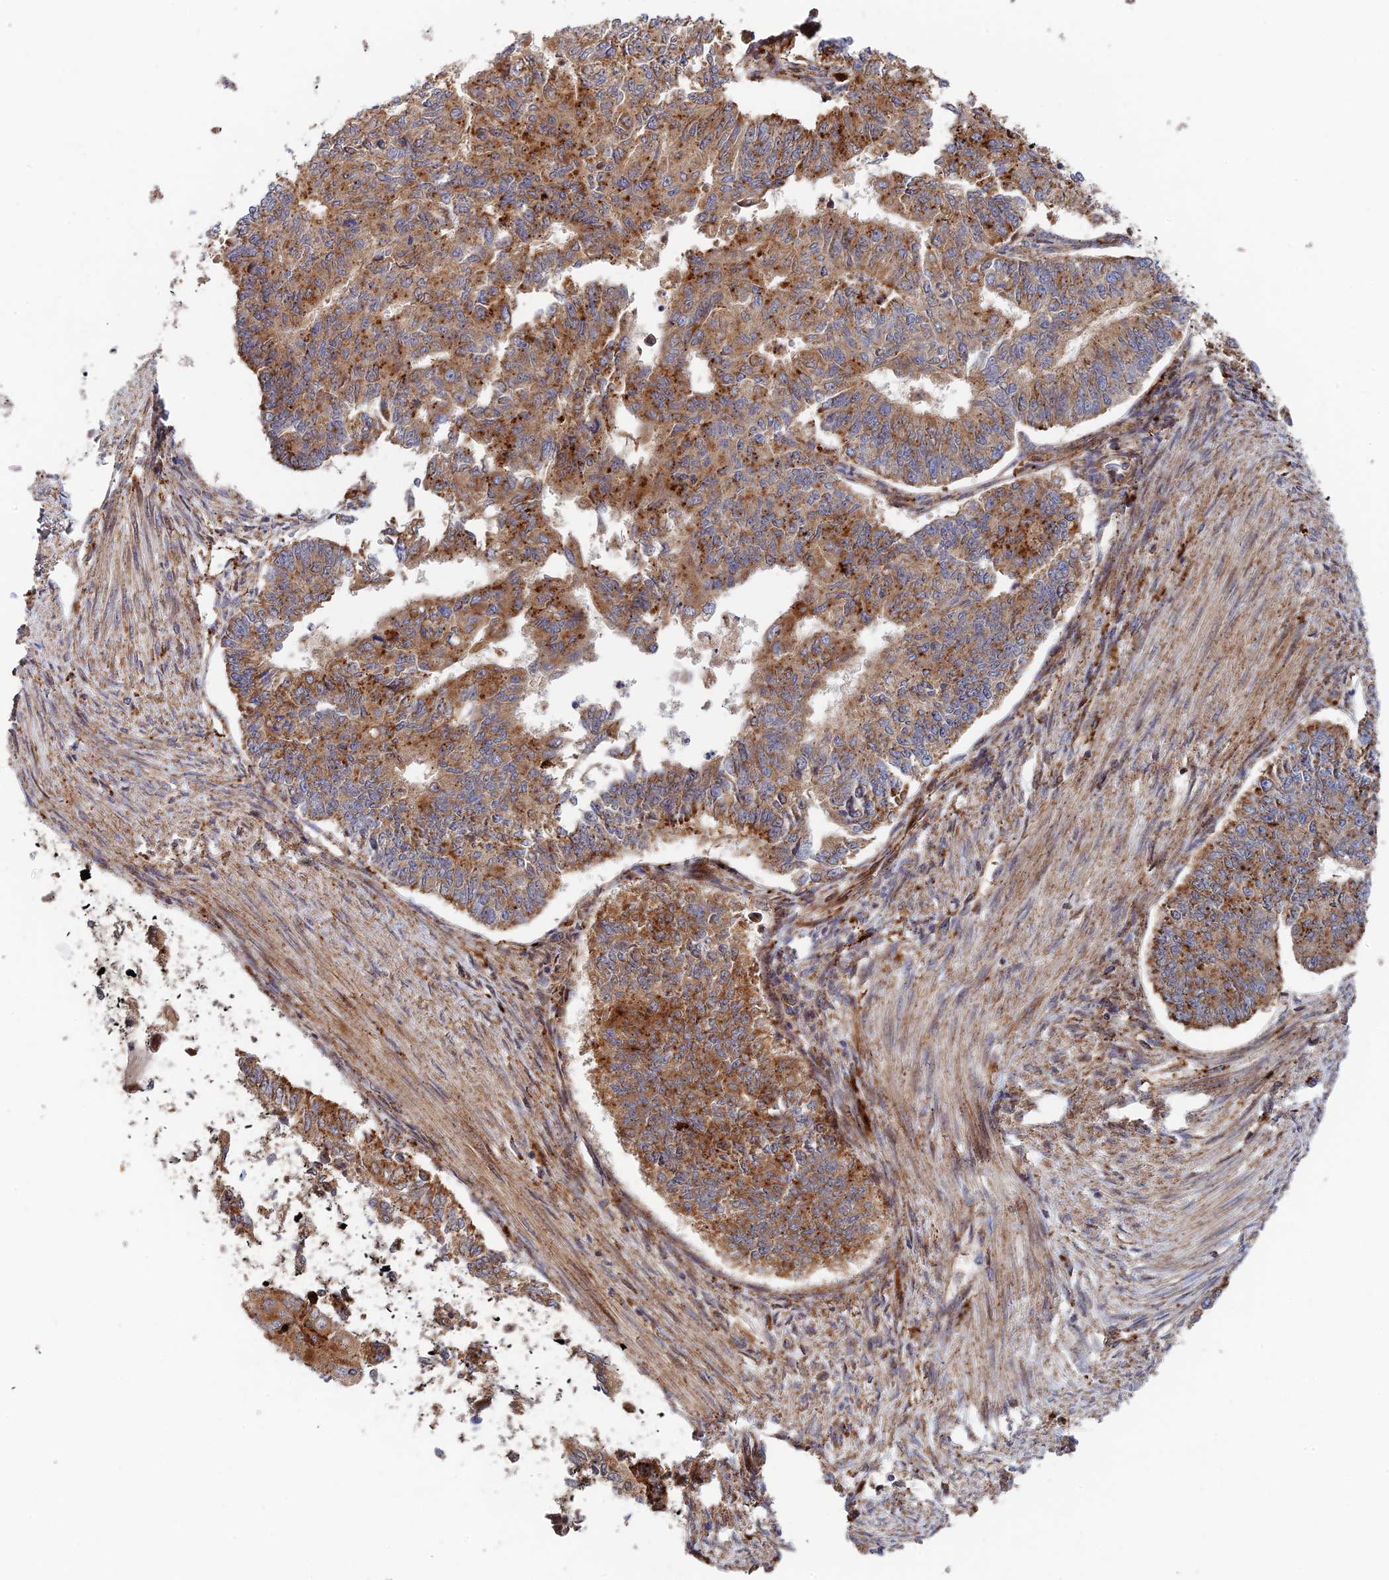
{"staining": {"intensity": "moderate", "quantity": ">75%", "location": "cytoplasmic/membranous"}, "tissue": "endometrial cancer", "cell_type": "Tumor cells", "image_type": "cancer", "snomed": [{"axis": "morphology", "description": "Adenocarcinoma, NOS"}, {"axis": "topography", "description": "Endometrium"}], "caption": "Immunohistochemical staining of endometrial cancer (adenocarcinoma) displays medium levels of moderate cytoplasmic/membranous staining in approximately >75% of tumor cells. The staining is performed using DAB (3,3'-diaminobenzidine) brown chromogen to label protein expression. The nuclei are counter-stained blue using hematoxylin.", "gene": "PPP2R3C", "patient": {"sex": "female", "age": 32}}